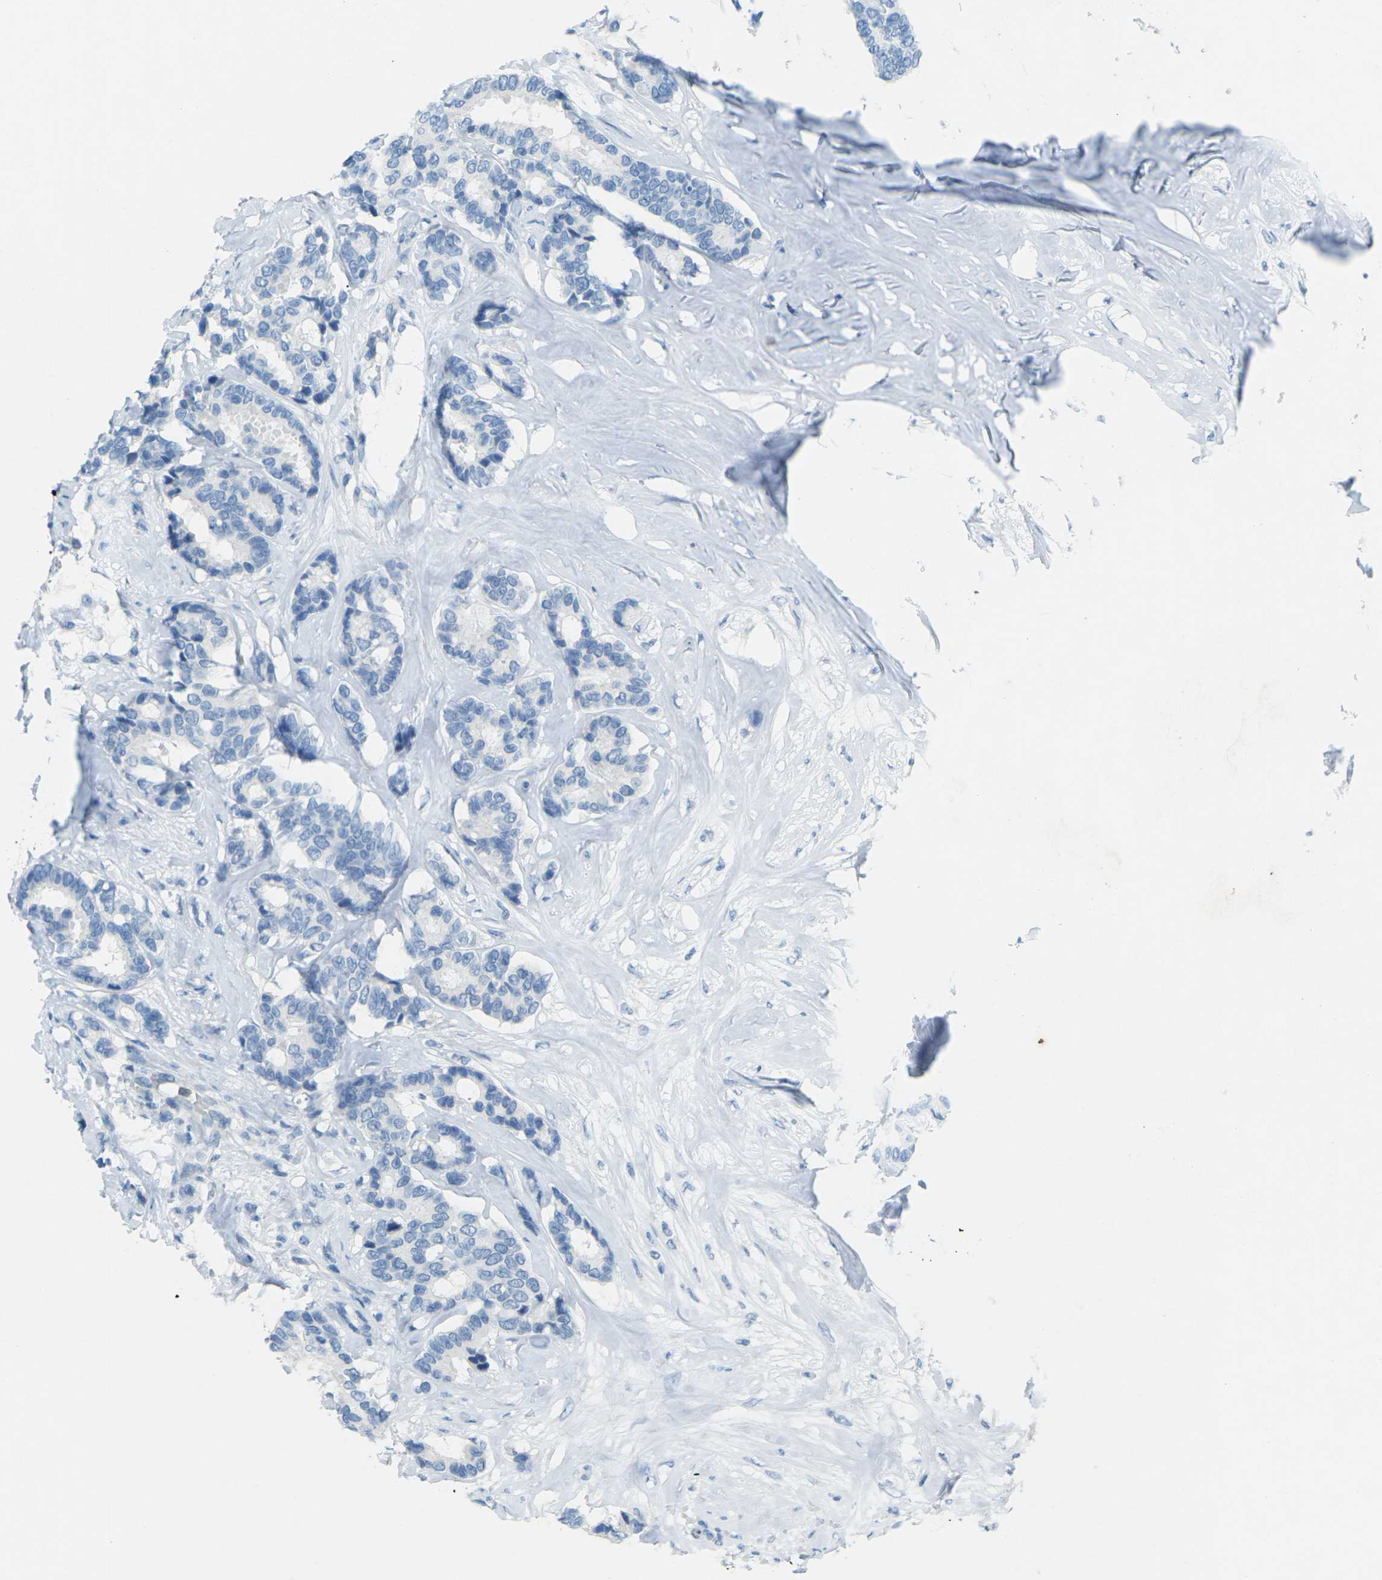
{"staining": {"intensity": "negative", "quantity": "none", "location": "none"}, "tissue": "breast cancer", "cell_type": "Tumor cells", "image_type": "cancer", "snomed": [{"axis": "morphology", "description": "Duct carcinoma"}, {"axis": "topography", "description": "Breast"}], "caption": "This is an immunohistochemistry (IHC) micrograph of invasive ductal carcinoma (breast). There is no positivity in tumor cells.", "gene": "CDH16", "patient": {"sex": "female", "age": 87}}